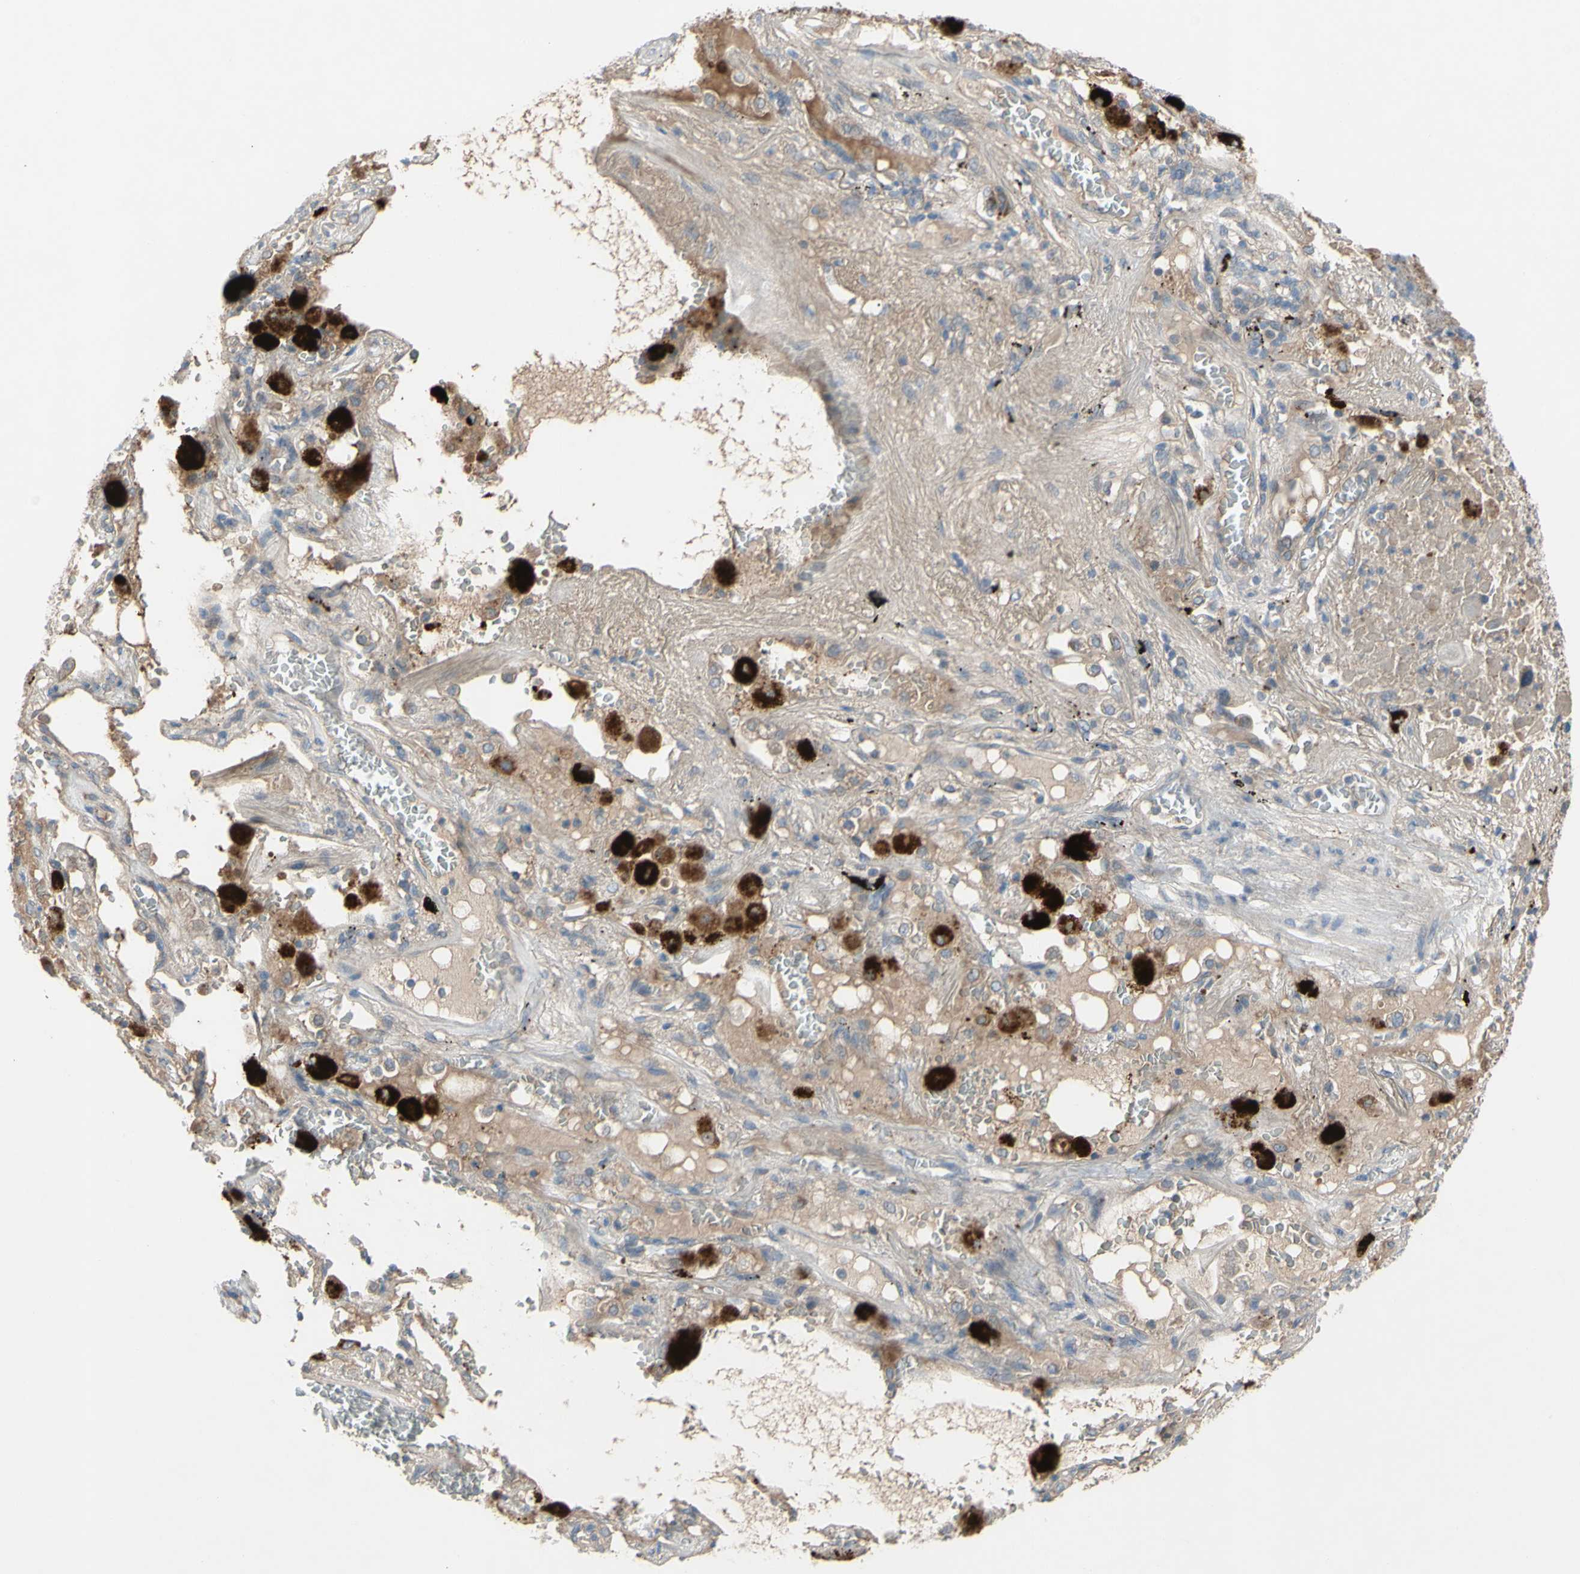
{"staining": {"intensity": "weak", "quantity": ">75%", "location": "cytoplasmic/membranous"}, "tissue": "lung cancer", "cell_type": "Tumor cells", "image_type": "cancer", "snomed": [{"axis": "morphology", "description": "Squamous cell carcinoma, NOS"}, {"axis": "topography", "description": "Lung"}], "caption": "High-magnification brightfield microscopy of lung cancer (squamous cell carcinoma) stained with DAB (3,3'-diaminobenzidine) (brown) and counterstained with hematoxylin (blue). tumor cells exhibit weak cytoplasmic/membranous staining is identified in about>75% of cells. Immunohistochemistry (ihc) stains the protein of interest in brown and the nuclei are stained blue.", "gene": "AFP", "patient": {"sex": "male", "age": 57}}